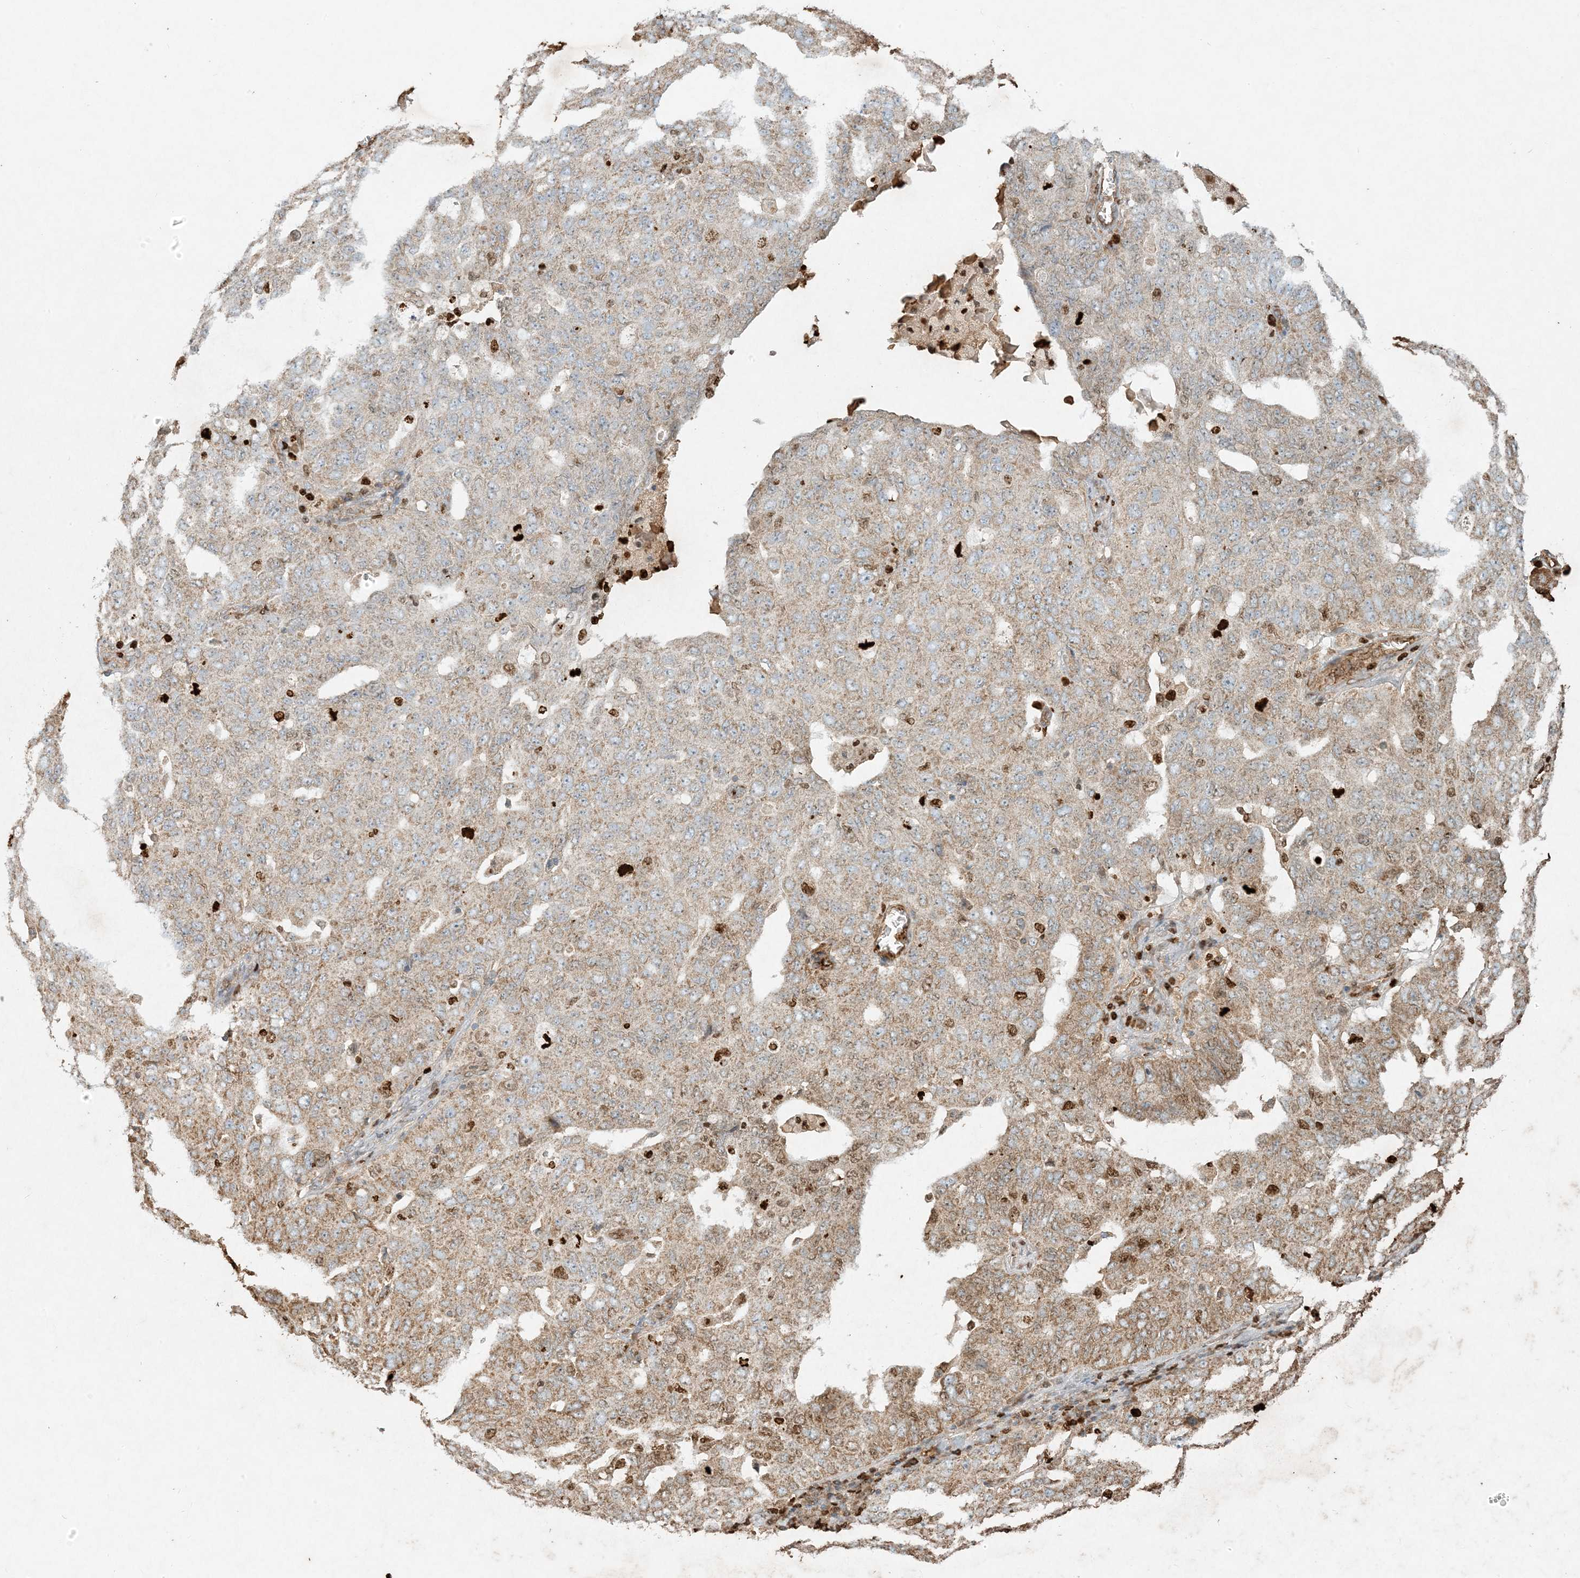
{"staining": {"intensity": "moderate", "quantity": ">75%", "location": "cytoplasmic/membranous"}, "tissue": "ovarian cancer", "cell_type": "Tumor cells", "image_type": "cancer", "snomed": [{"axis": "morphology", "description": "Carcinoma, endometroid"}, {"axis": "topography", "description": "Ovary"}], "caption": "Human ovarian endometroid carcinoma stained with a brown dye shows moderate cytoplasmic/membranous positive staining in about >75% of tumor cells.", "gene": "MCOLN1", "patient": {"sex": "female", "age": 62}}